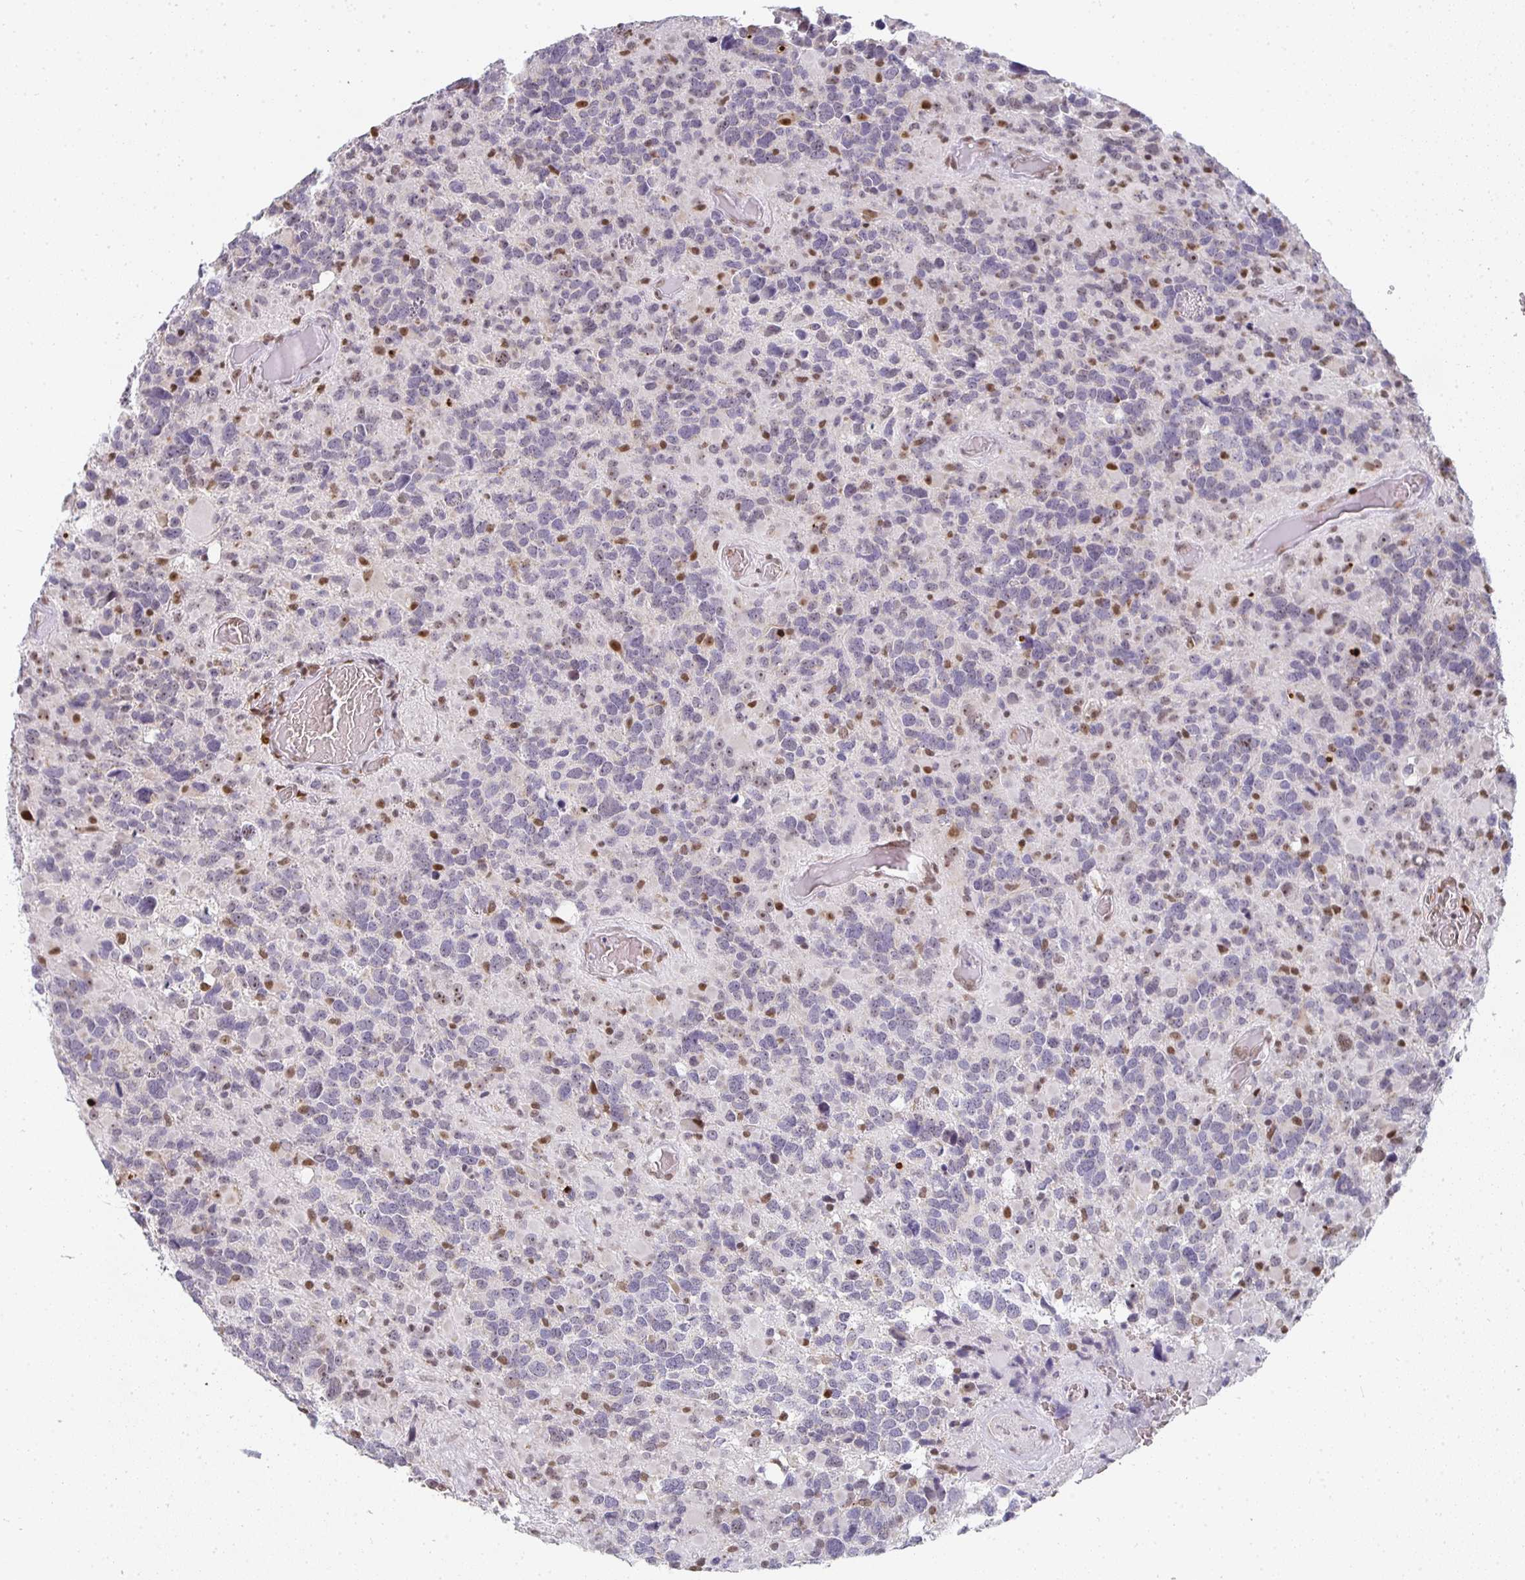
{"staining": {"intensity": "negative", "quantity": "none", "location": "none"}, "tissue": "glioma", "cell_type": "Tumor cells", "image_type": "cancer", "snomed": [{"axis": "morphology", "description": "Glioma, malignant, High grade"}, {"axis": "topography", "description": "Brain"}], "caption": "Glioma stained for a protein using immunohistochemistry displays no positivity tumor cells.", "gene": "SMARCA2", "patient": {"sex": "female", "age": 40}}